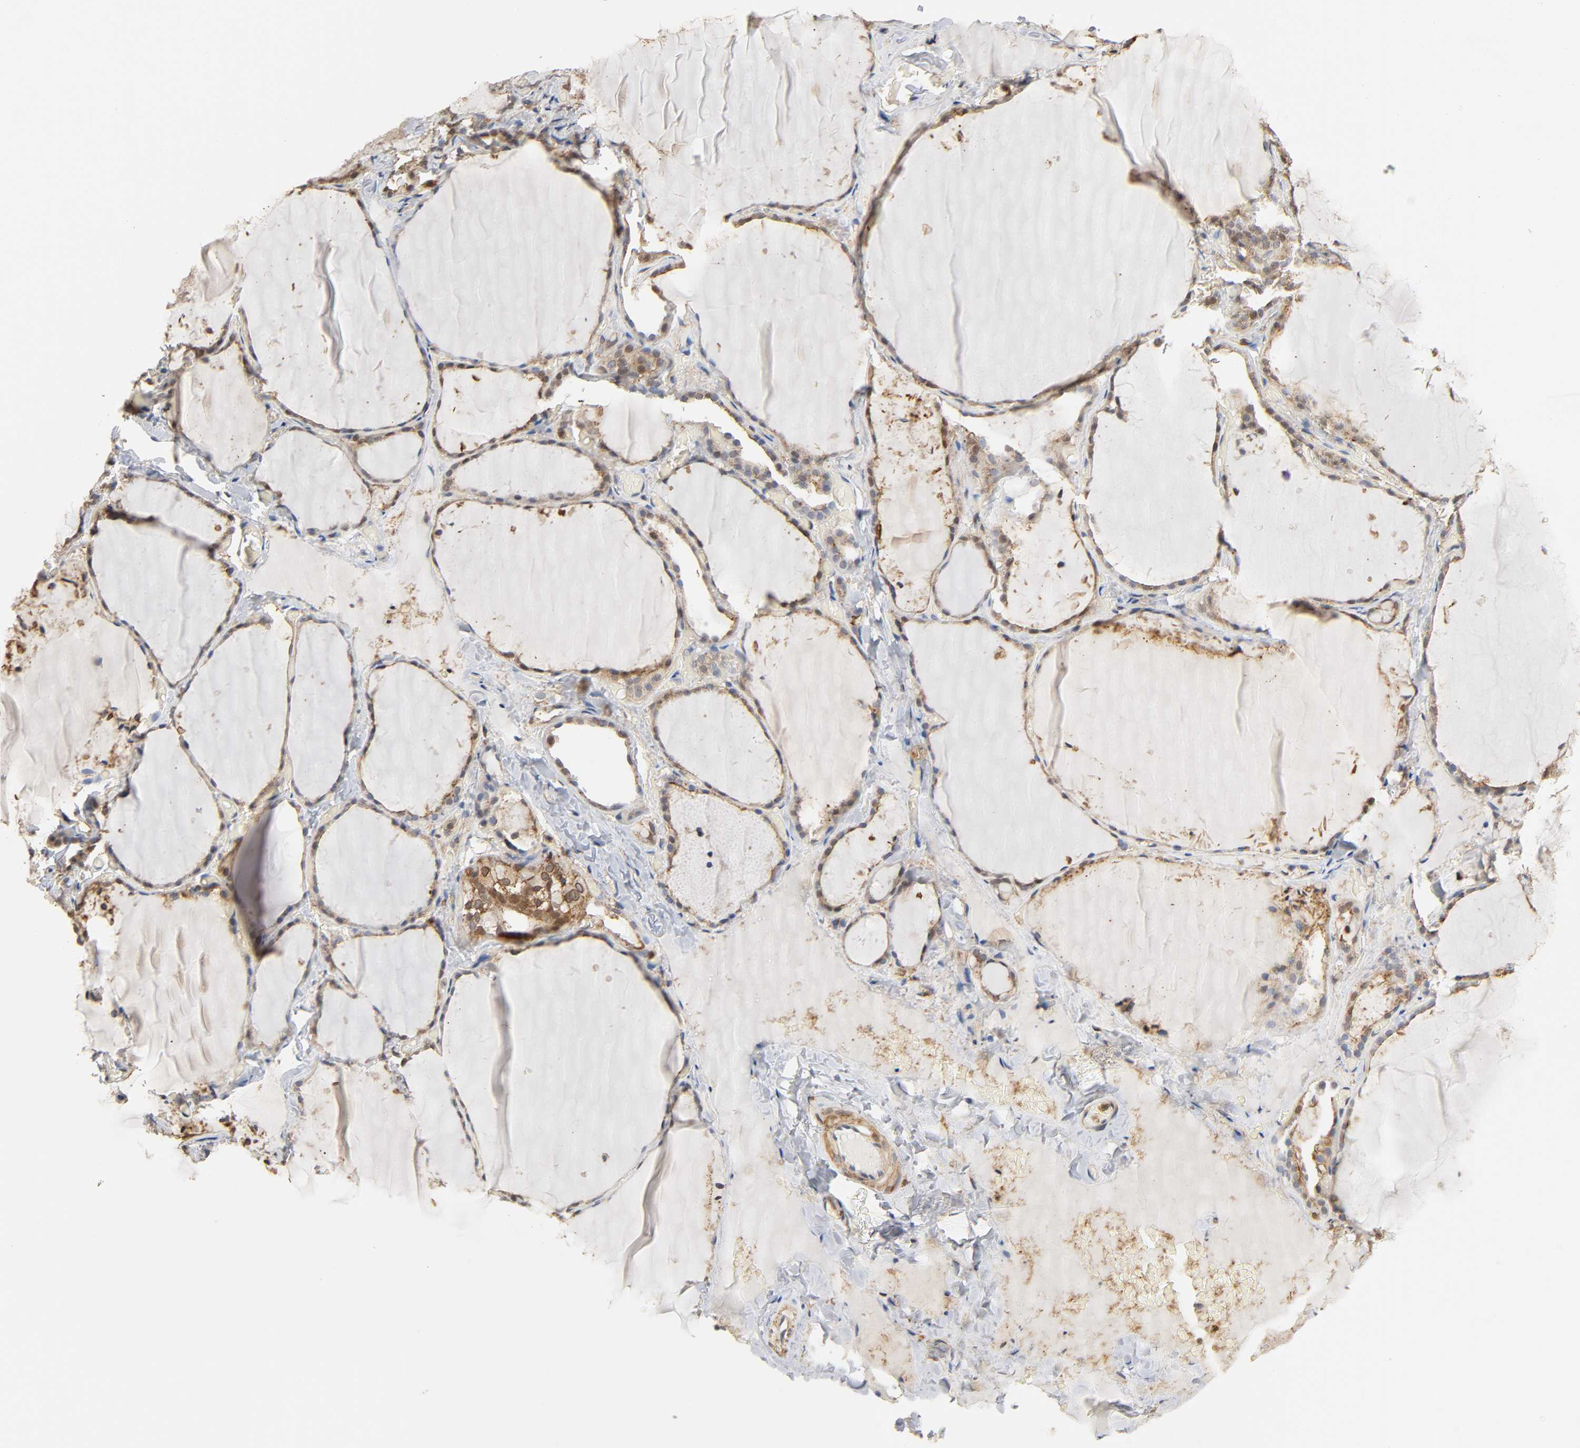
{"staining": {"intensity": "moderate", "quantity": ">75%", "location": "cytoplasmic/membranous,nuclear"}, "tissue": "thyroid gland", "cell_type": "Glandular cells", "image_type": "normal", "snomed": [{"axis": "morphology", "description": "Normal tissue, NOS"}, {"axis": "topography", "description": "Thyroid gland"}], "caption": "Glandular cells reveal moderate cytoplasmic/membranous,nuclear expression in about >75% of cells in normal thyroid gland.", "gene": "ANXA11", "patient": {"sex": "female", "age": 22}}